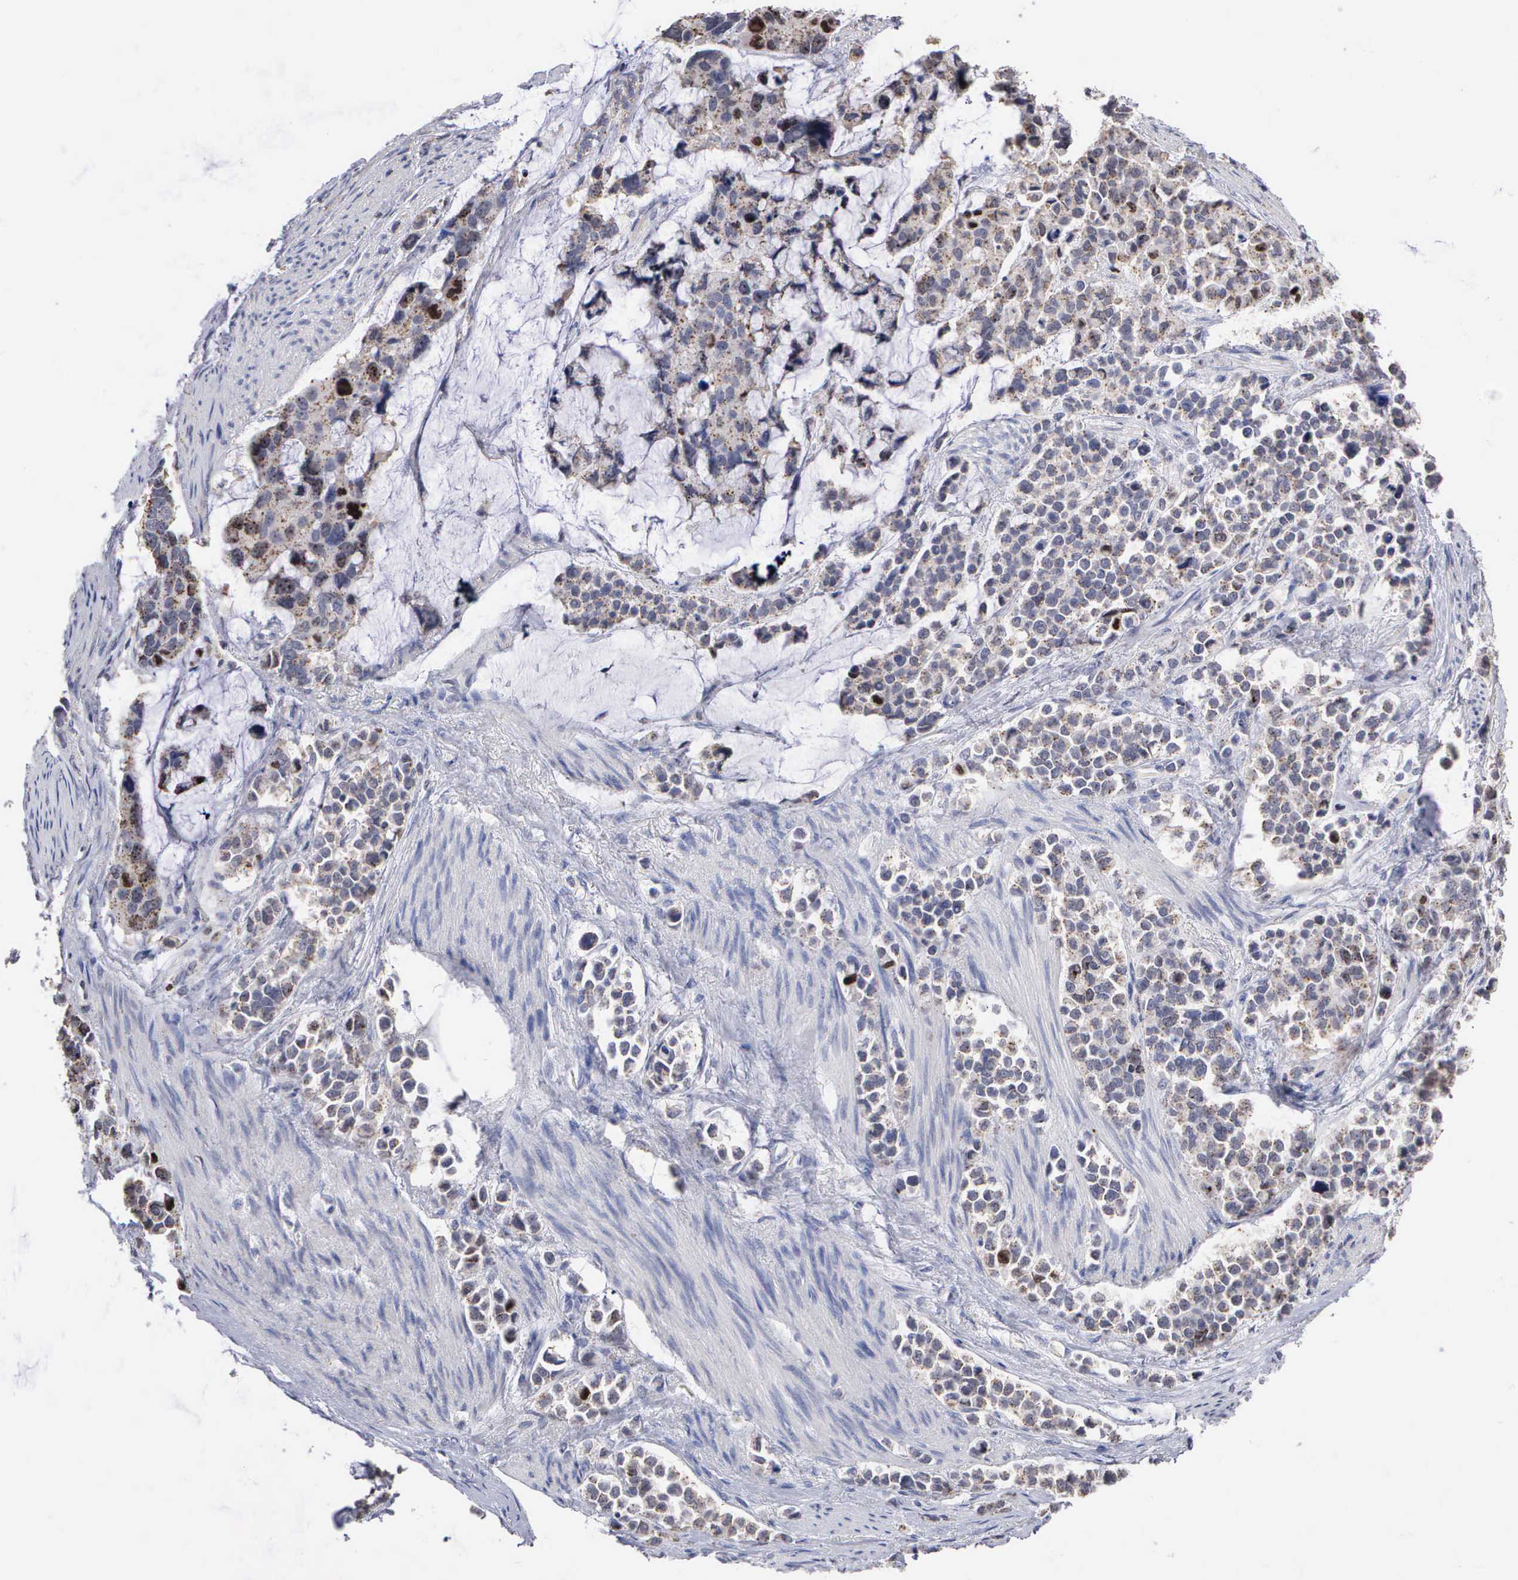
{"staining": {"intensity": "moderate", "quantity": "25%-75%", "location": "cytoplasmic/membranous,nuclear"}, "tissue": "stomach cancer", "cell_type": "Tumor cells", "image_type": "cancer", "snomed": [{"axis": "morphology", "description": "Adenocarcinoma, NOS"}, {"axis": "topography", "description": "Stomach, upper"}], "caption": "Immunohistochemistry image of neoplastic tissue: stomach cancer stained using IHC displays medium levels of moderate protein expression localized specifically in the cytoplasmic/membranous and nuclear of tumor cells, appearing as a cytoplasmic/membranous and nuclear brown color.", "gene": "KDM6A", "patient": {"sex": "male", "age": 71}}